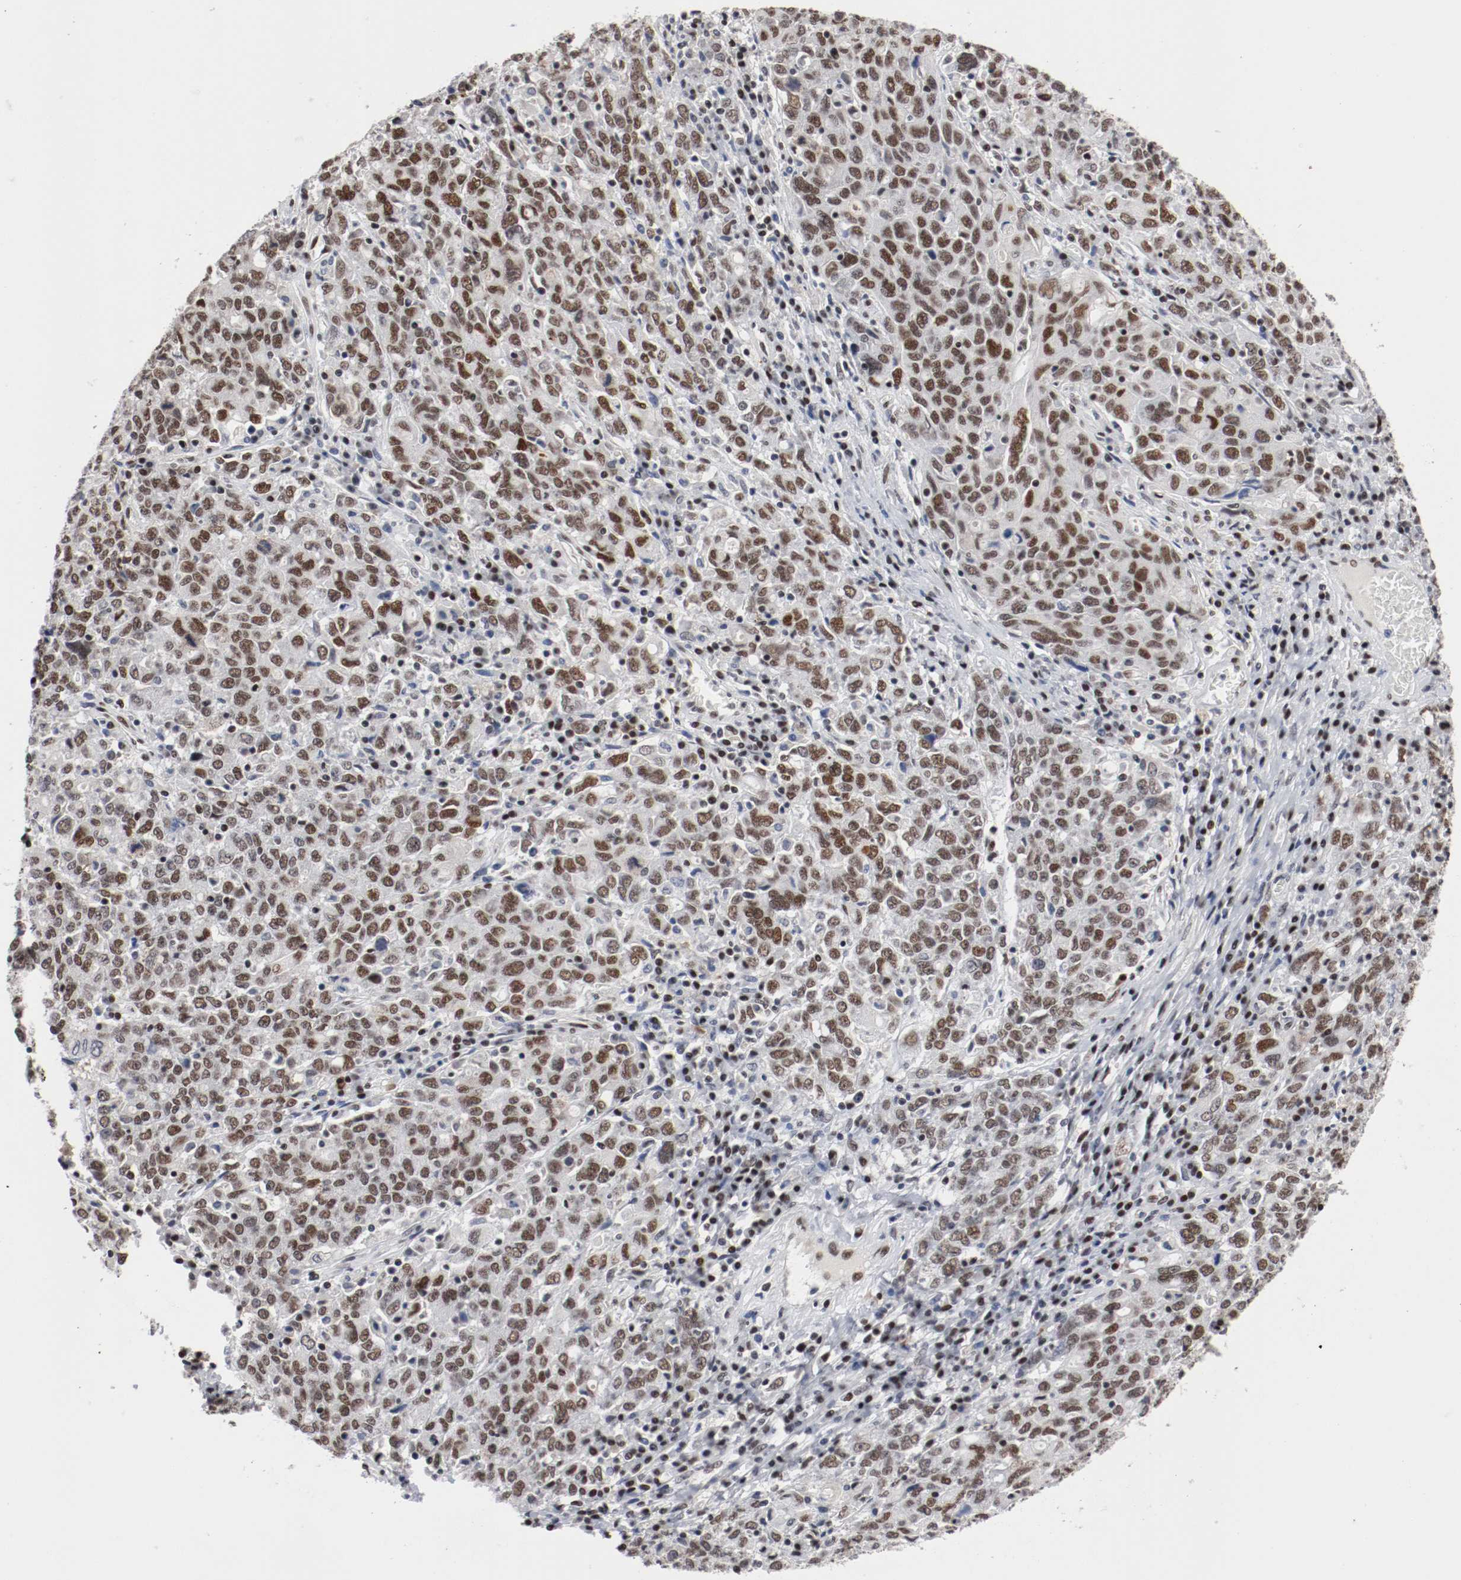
{"staining": {"intensity": "moderate", "quantity": ">75%", "location": "nuclear"}, "tissue": "ovarian cancer", "cell_type": "Tumor cells", "image_type": "cancer", "snomed": [{"axis": "morphology", "description": "Carcinoma, endometroid"}, {"axis": "topography", "description": "Ovary"}], "caption": "Protein expression analysis of ovarian endometroid carcinoma exhibits moderate nuclear expression in about >75% of tumor cells. (brown staining indicates protein expression, while blue staining denotes nuclei).", "gene": "MEF2D", "patient": {"sex": "female", "age": 62}}